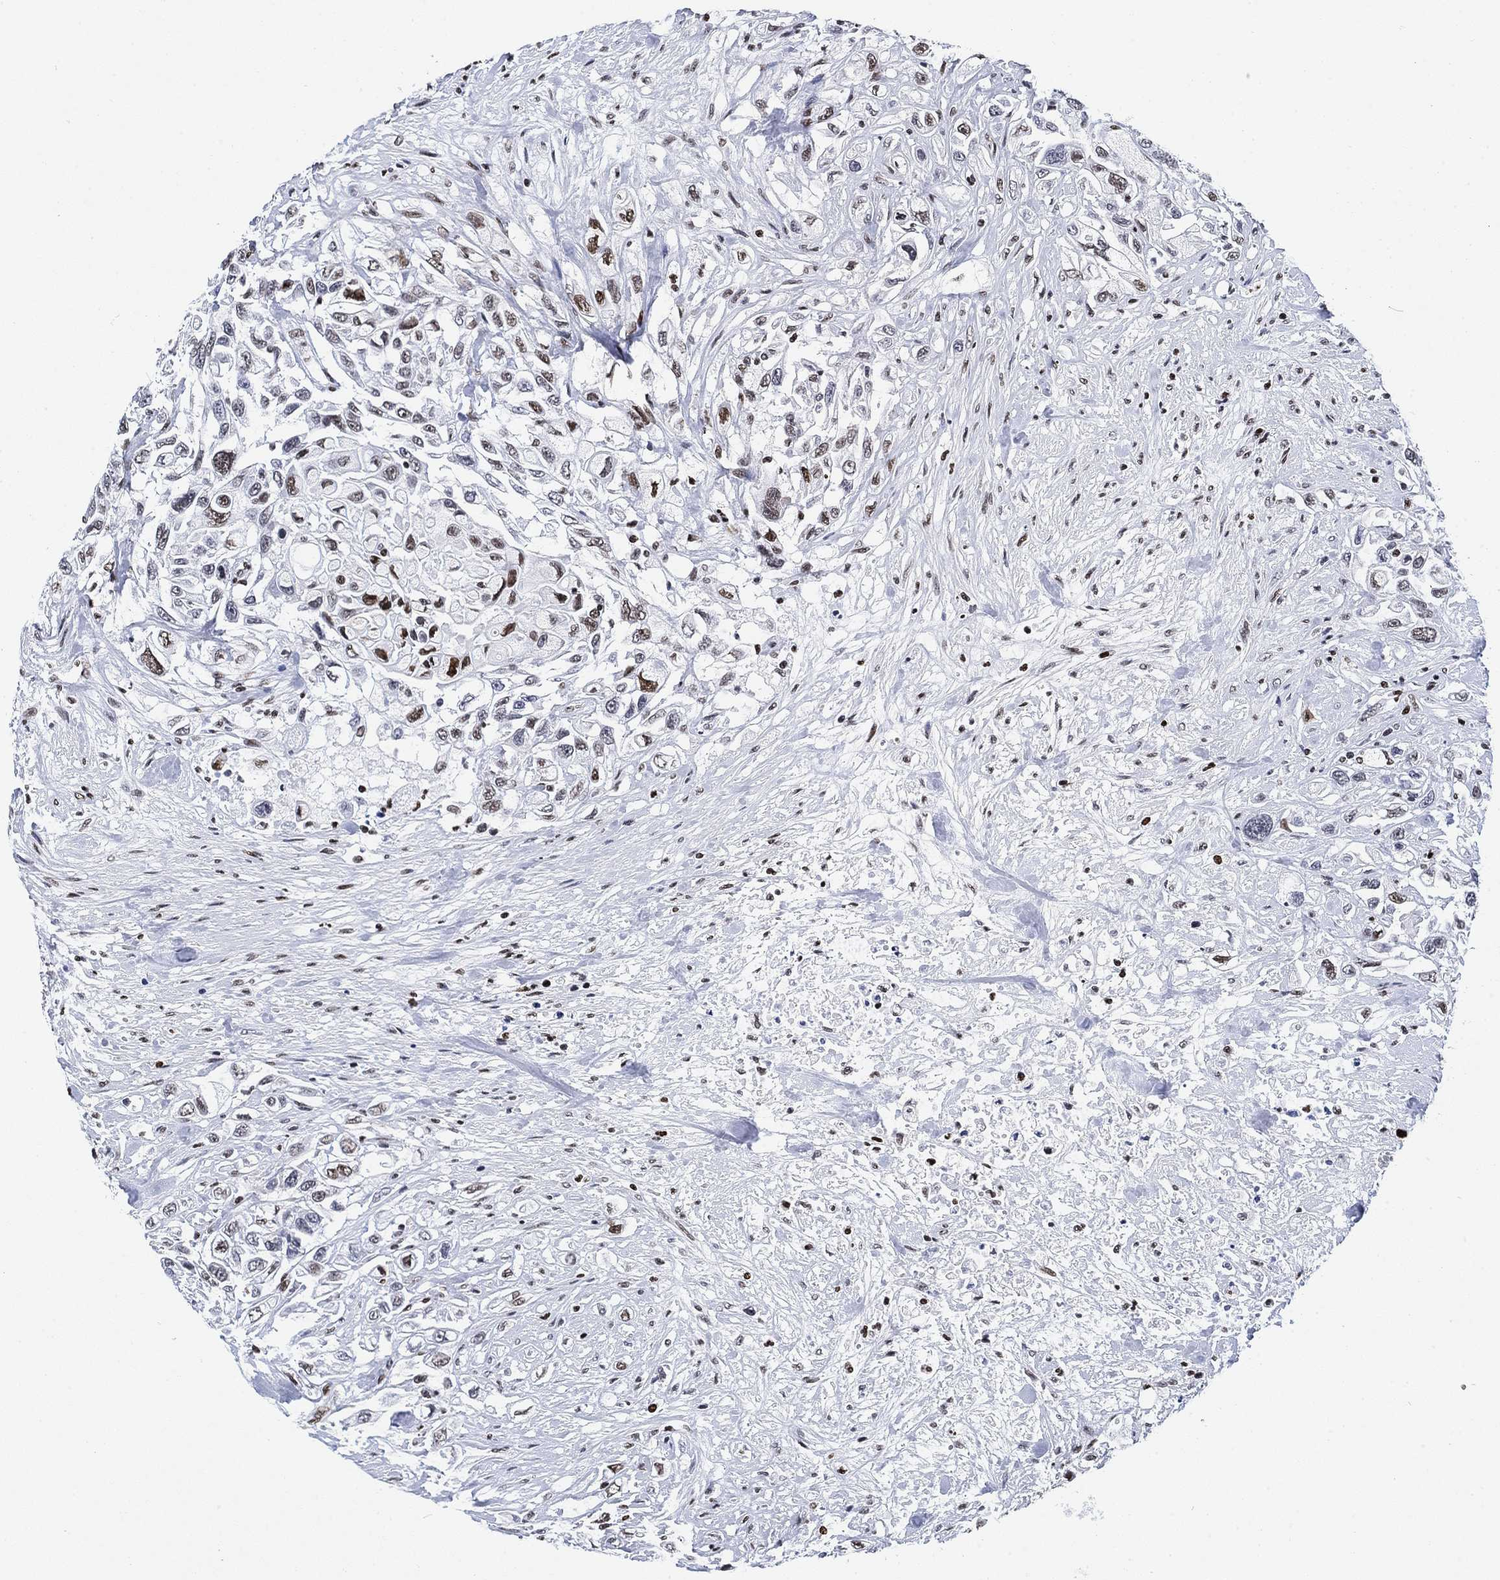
{"staining": {"intensity": "moderate", "quantity": "<25%", "location": "nuclear"}, "tissue": "urothelial cancer", "cell_type": "Tumor cells", "image_type": "cancer", "snomed": [{"axis": "morphology", "description": "Urothelial carcinoma, High grade"}, {"axis": "topography", "description": "Urinary bladder"}], "caption": "The image shows immunohistochemical staining of urothelial cancer. There is moderate nuclear expression is seen in about <25% of tumor cells.", "gene": "H1-10", "patient": {"sex": "female", "age": 56}}